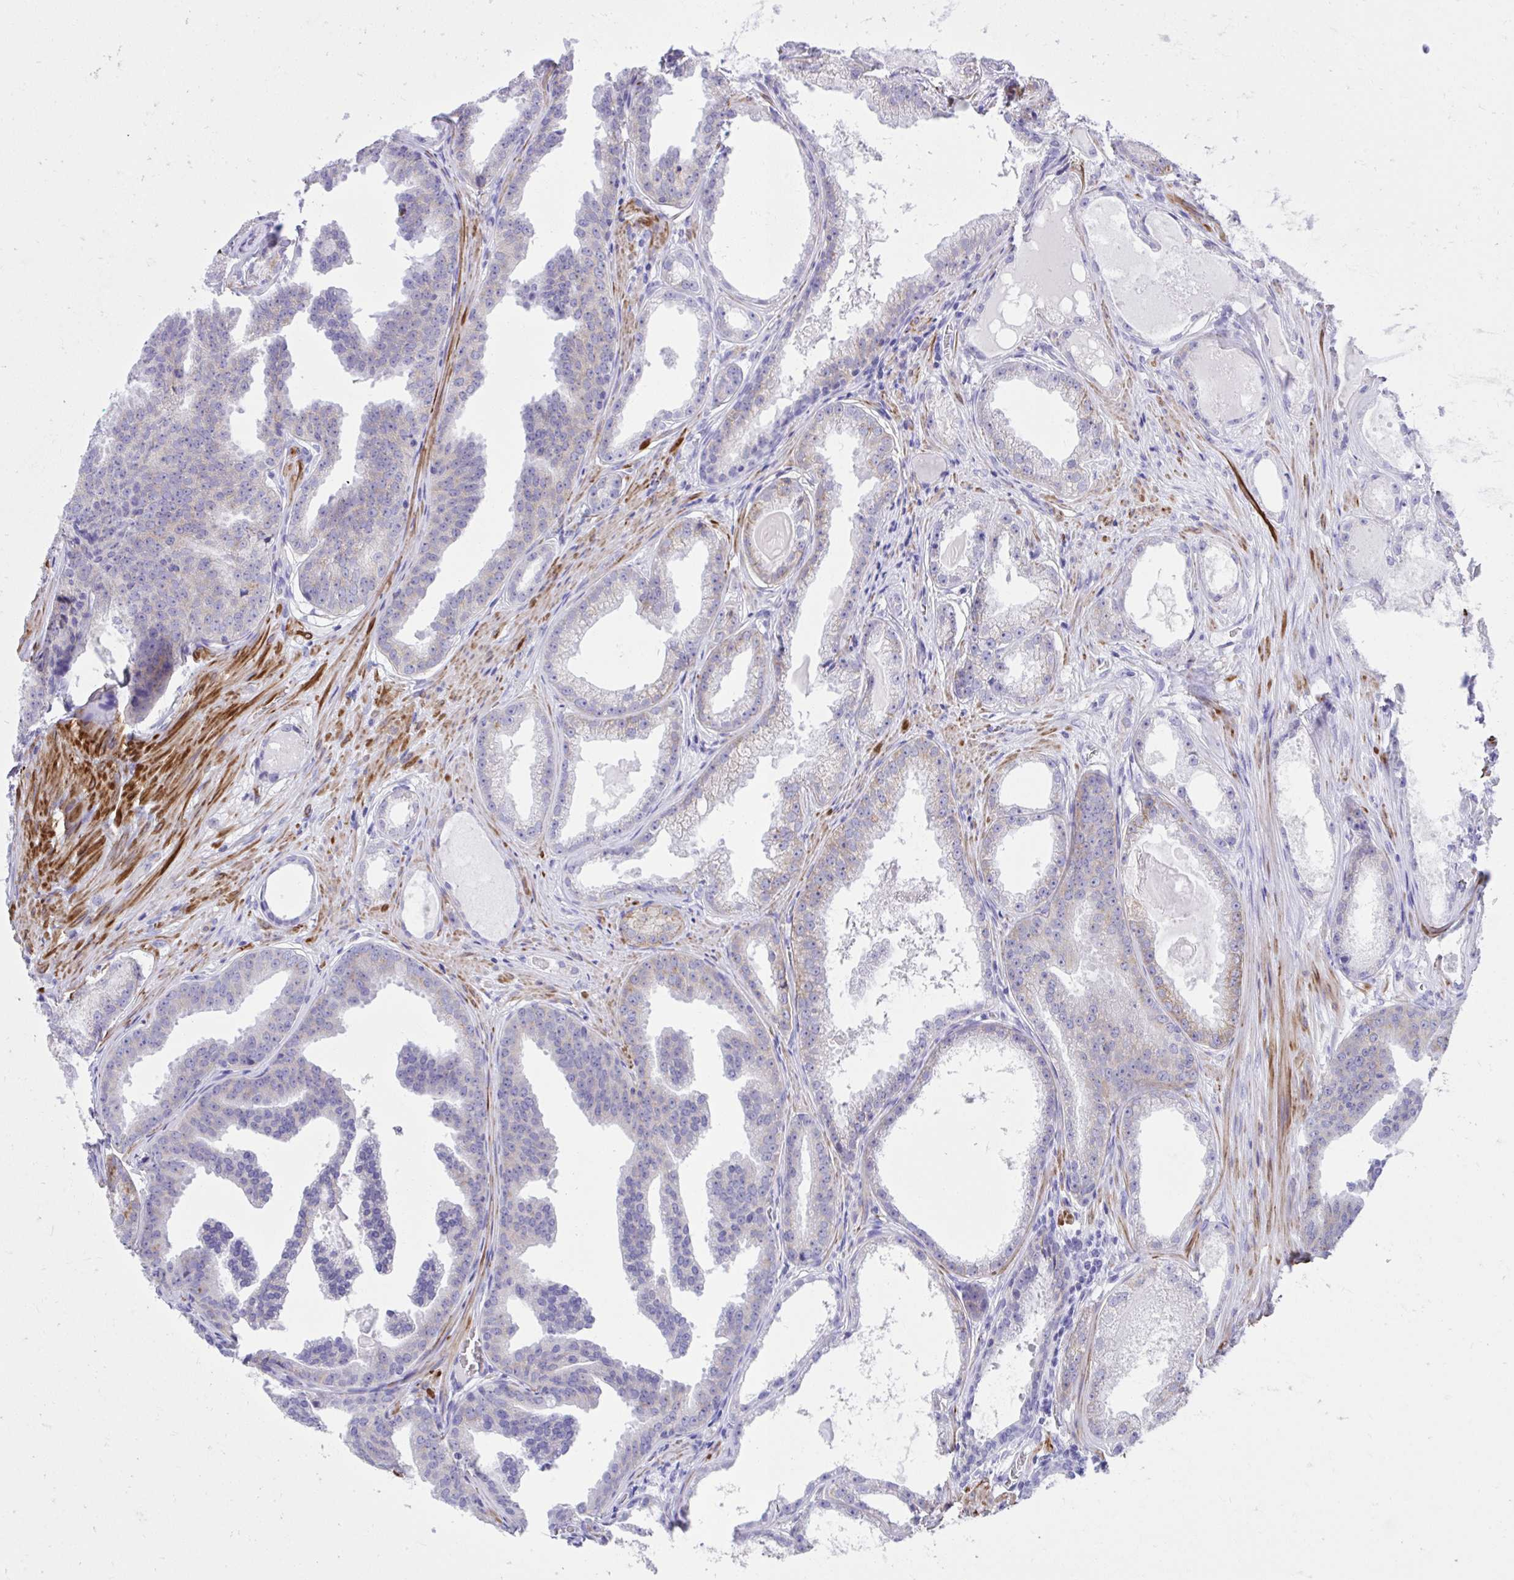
{"staining": {"intensity": "weak", "quantity": "25%-75%", "location": "cytoplasmic/membranous"}, "tissue": "prostate cancer", "cell_type": "Tumor cells", "image_type": "cancer", "snomed": [{"axis": "morphology", "description": "Adenocarcinoma, Low grade"}, {"axis": "topography", "description": "Prostate"}], "caption": "Protein expression analysis of human low-grade adenocarcinoma (prostate) reveals weak cytoplasmic/membranous positivity in about 25%-75% of tumor cells.", "gene": "KCNN4", "patient": {"sex": "male", "age": 65}}